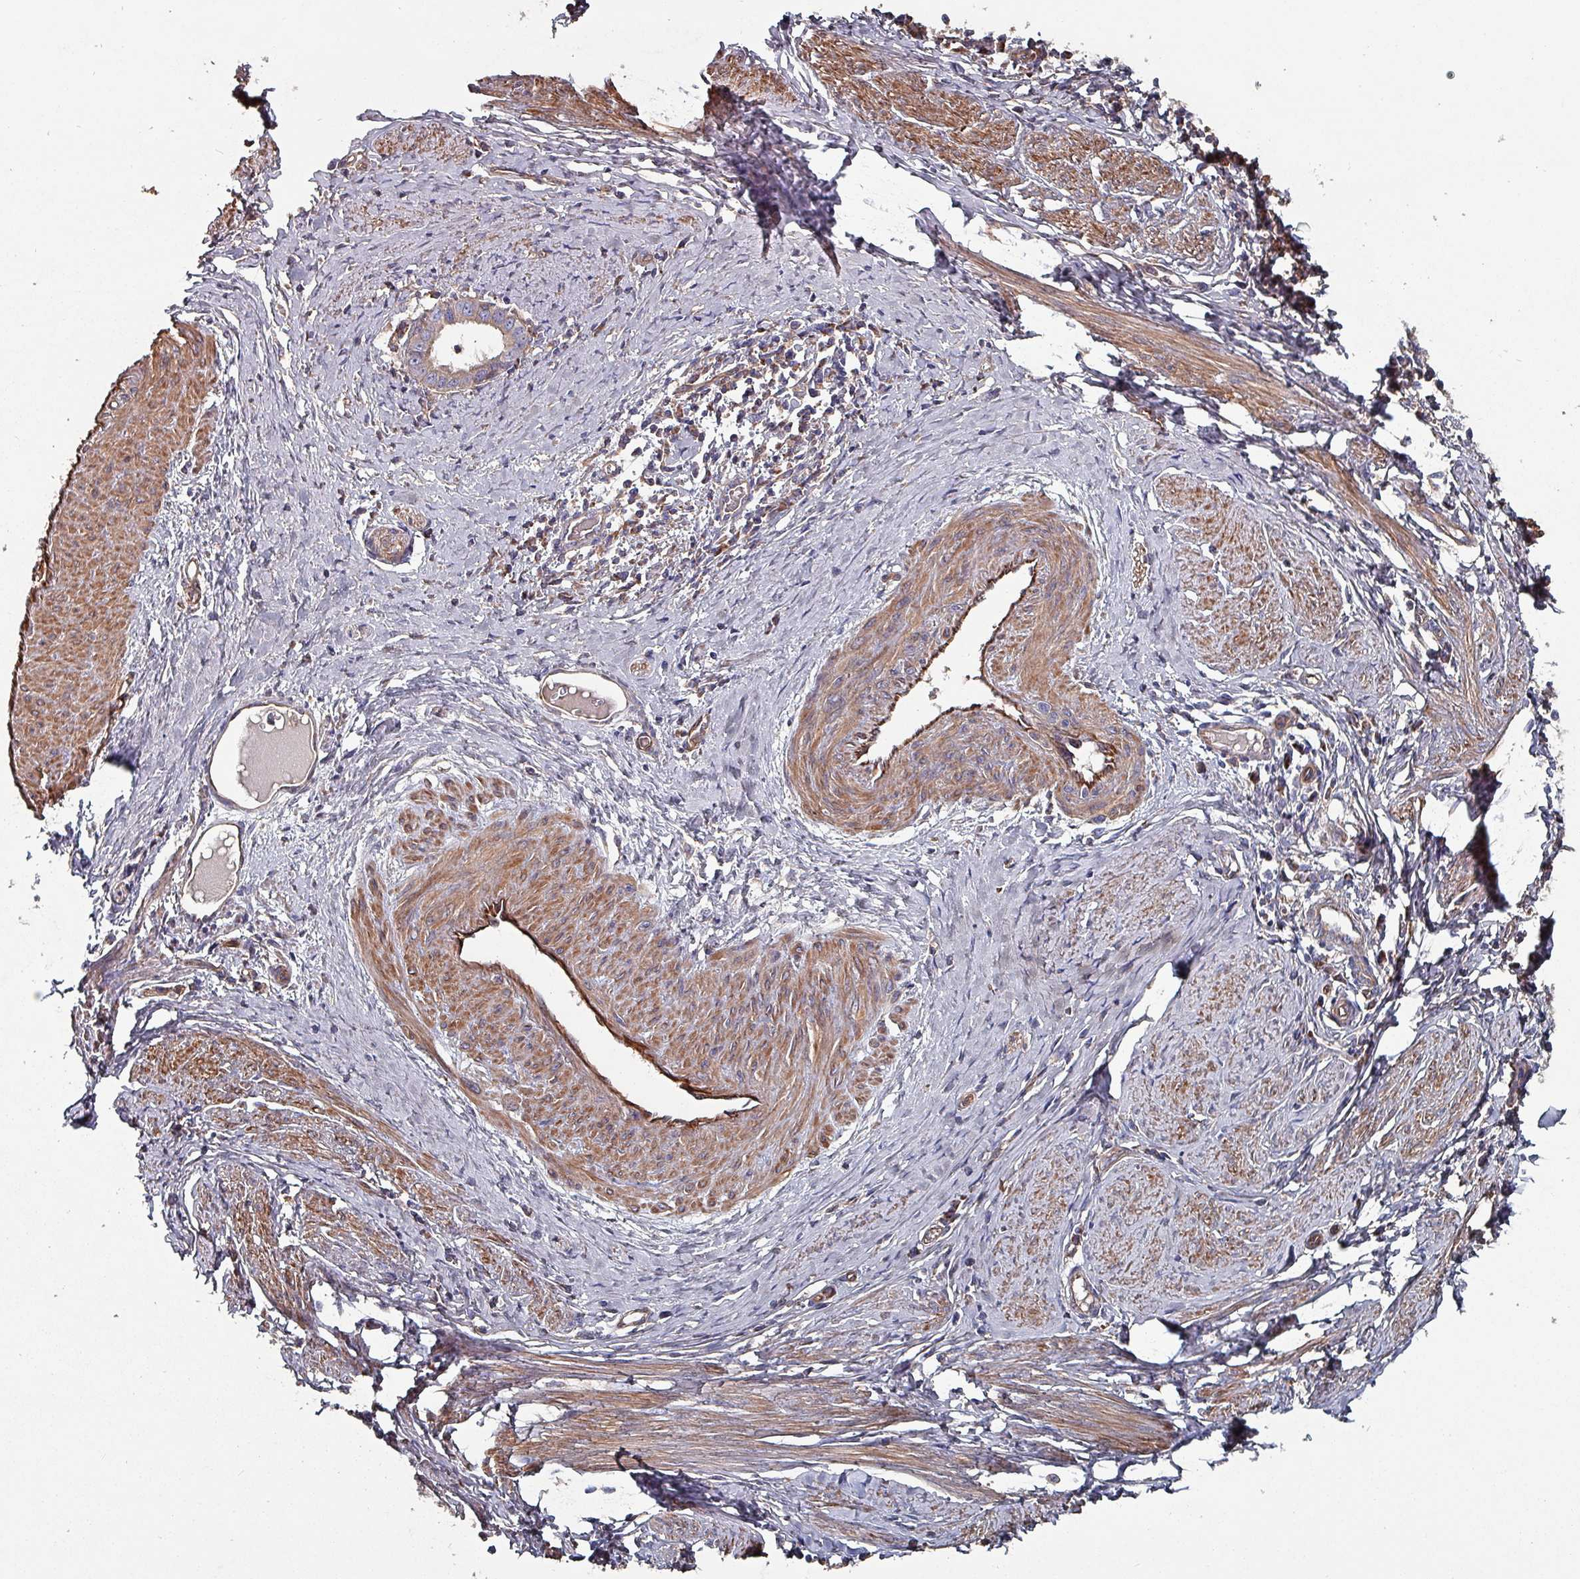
{"staining": {"intensity": "weak", "quantity": ">75%", "location": "cytoplasmic/membranous"}, "tissue": "cervical cancer", "cell_type": "Tumor cells", "image_type": "cancer", "snomed": [{"axis": "morphology", "description": "Adenocarcinoma, NOS"}, {"axis": "topography", "description": "Cervix"}], "caption": "Adenocarcinoma (cervical) tissue demonstrates weak cytoplasmic/membranous expression in about >75% of tumor cells The staining was performed using DAB (3,3'-diaminobenzidine) to visualize the protein expression in brown, while the nuclei were stained in blue with hematoxylin (Magnification: 20x).", "gene": "ANO10", "patient": {"sex": "female", "age": 36}}